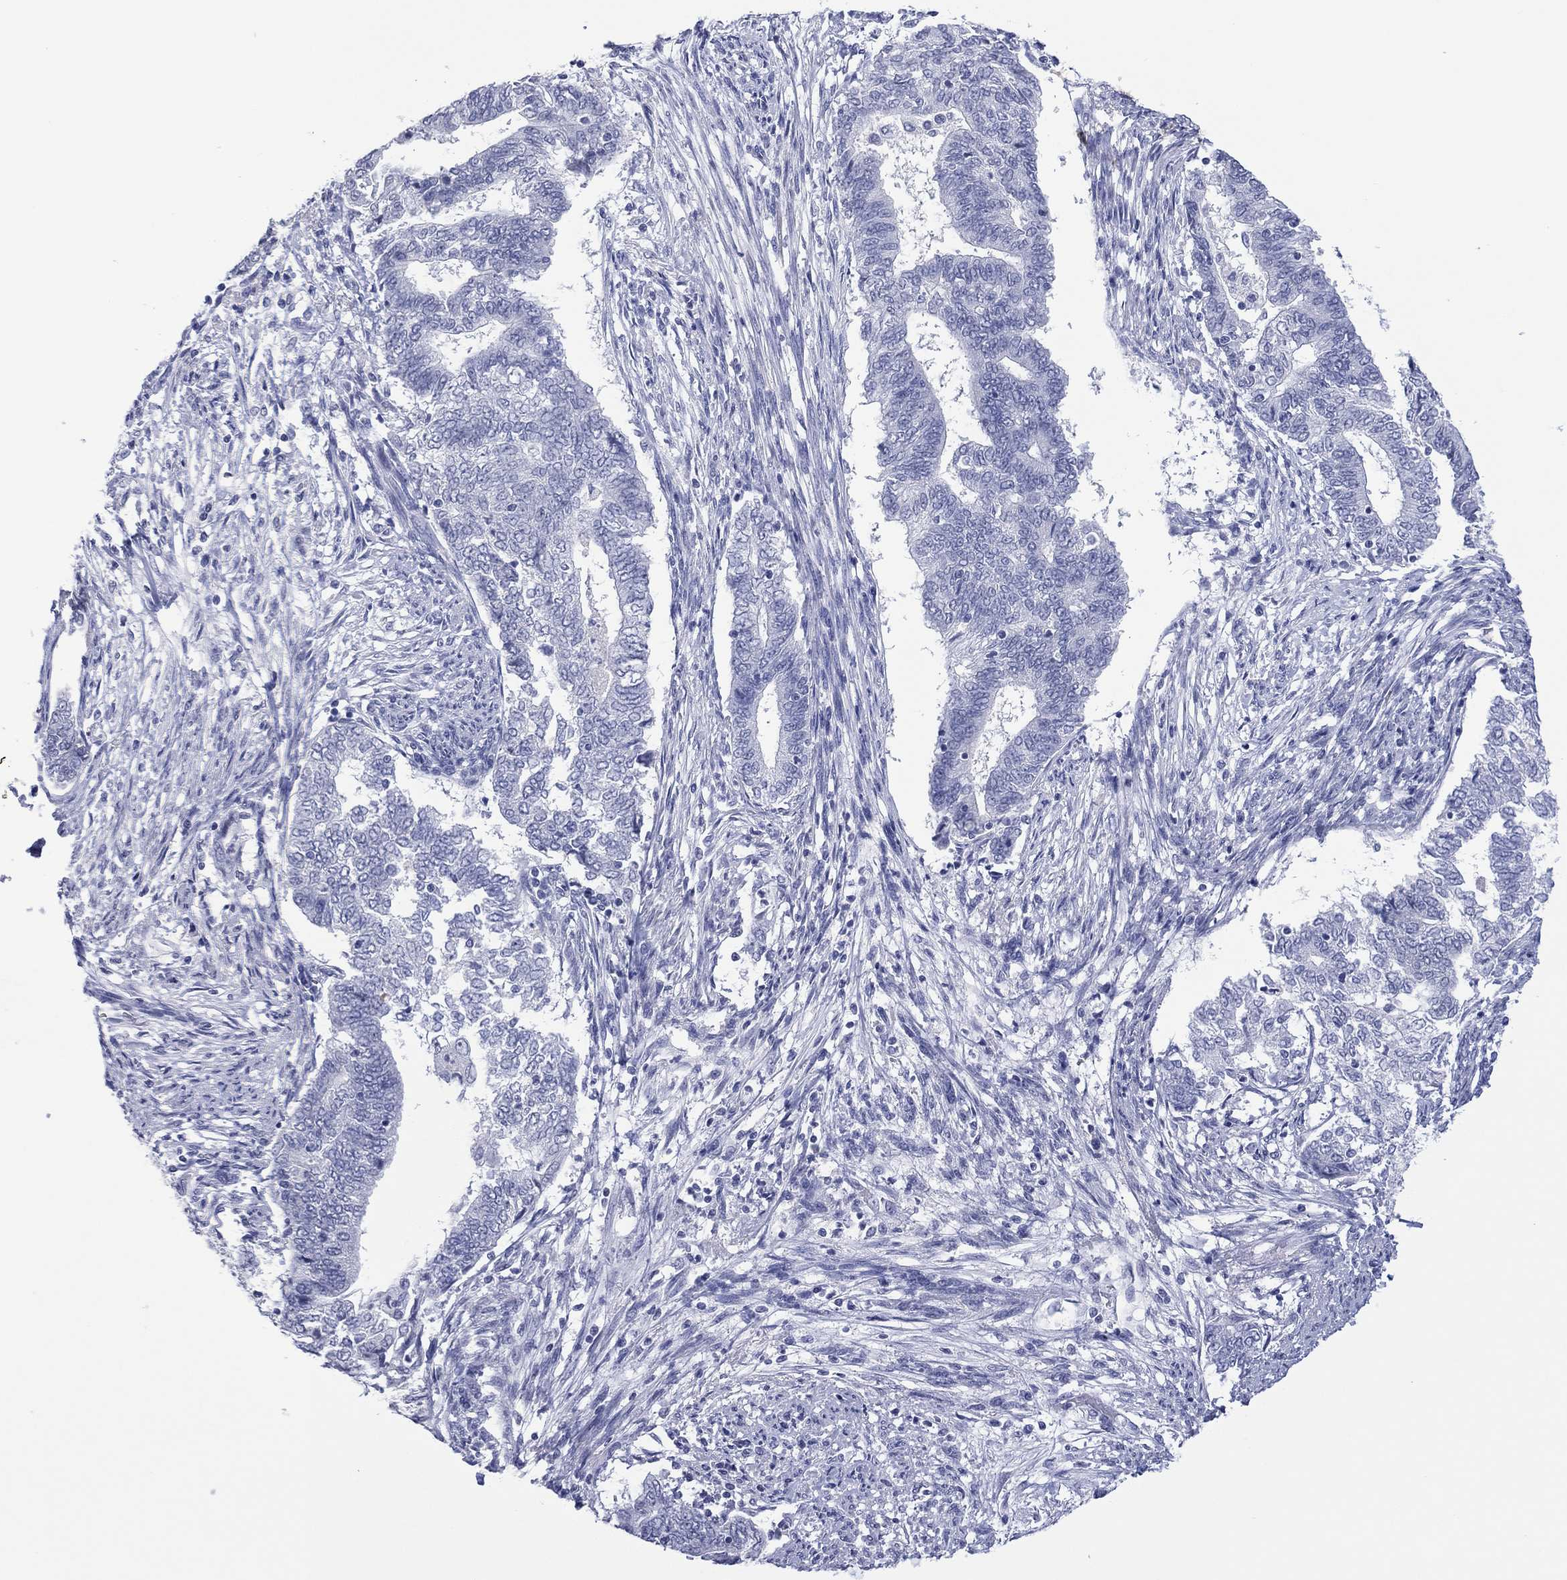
{"staining": {"intensity": "negative", "quantity": "none", "location": "none"}, "tissue": "endometrial cancer", "cell_type": "Tumor cells", "image_type": "cancer", "snomed": [{"axis": "morphology", "description": "Adenocarcinoma, NOS"}, {"axis": "topography", "description": "Endometrium"}], "caption": "Immunohistochemistry of endometrial cancer (adenocarcinoma) reveals no positivity in tumor cells.", "gene": "UTF1", "patient": {"sex": "female", "age": 65}}